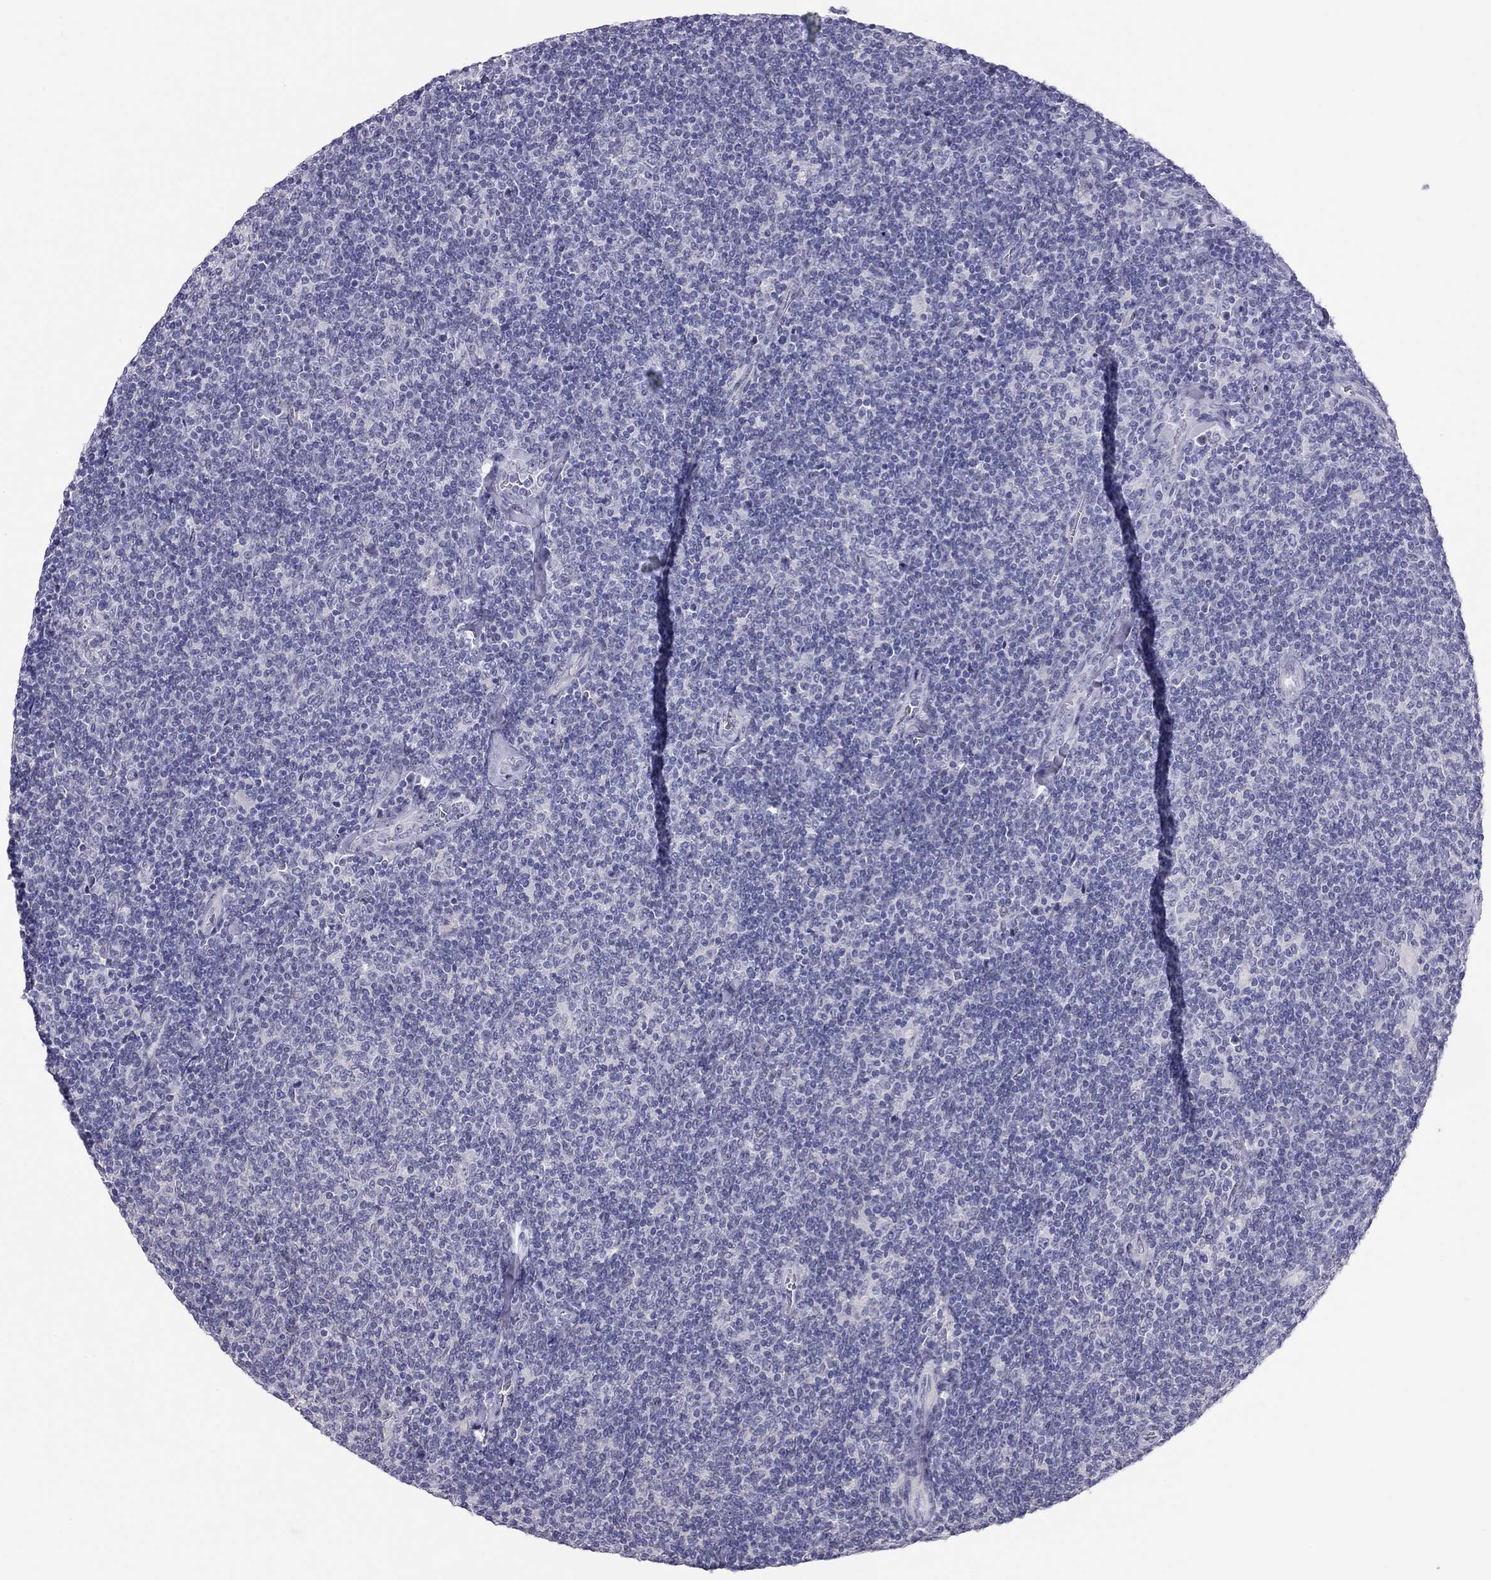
{"staining": {"intensity": "negative", "quantity": "none", "location": "none"}, "tissue": "lymphoma", "cell_type": "Tumor cells", "image_type": "cancer", "snomed": [{"axis": "morphology", "description": "Malignant lymphoma, non-Hodgkin's type, Low grade"}, {"axis": "topography", "description": "Lymph node"}], "caption": "Protein analysis of lymphoma reveals no significant positivity in tumor cells.", "gene": "KCNV2", "patient": {"sex": "male", "age": 52}}